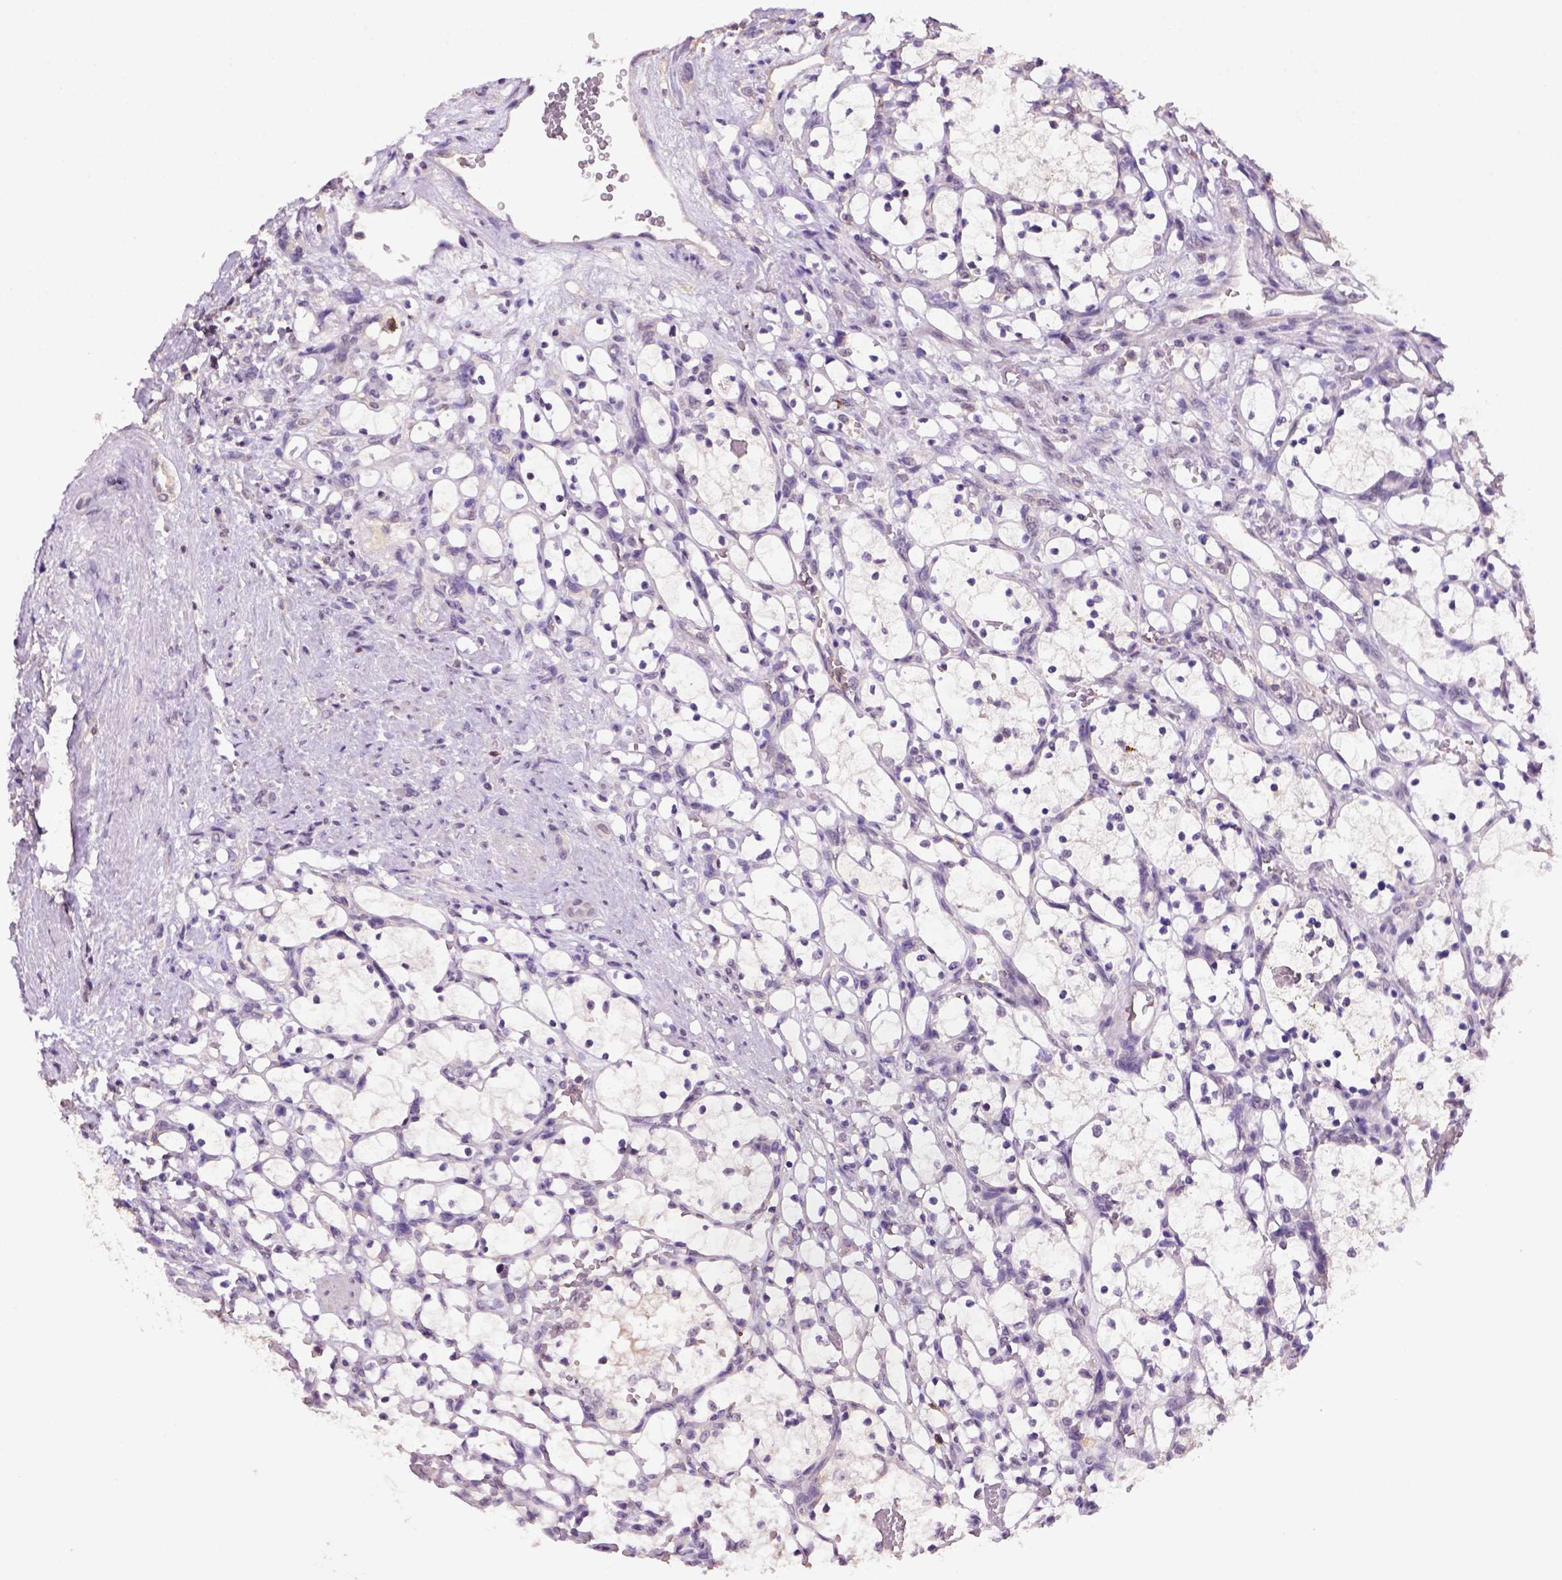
{"staining": {"intensity": "weak", "quantity": "<25%", "location": "cytoplasmic/membranous,nuclear"}, "tissue": "renal cancer", "cell_type": "Tumor cells", "image_type": "cancer", "snomed": [{"axis": "morphology", "description": "Adenocarcinoma, NOS"}, {"axis": "topography", "description": "Kidney"}], "caption": "This is an immunohistochemistry (IHC) image of human renal cancer (adenocarcinoma). There is no expression in tumor cells.", "gene": "SCML4", "patient": {"sex": "female", "age": 69}}